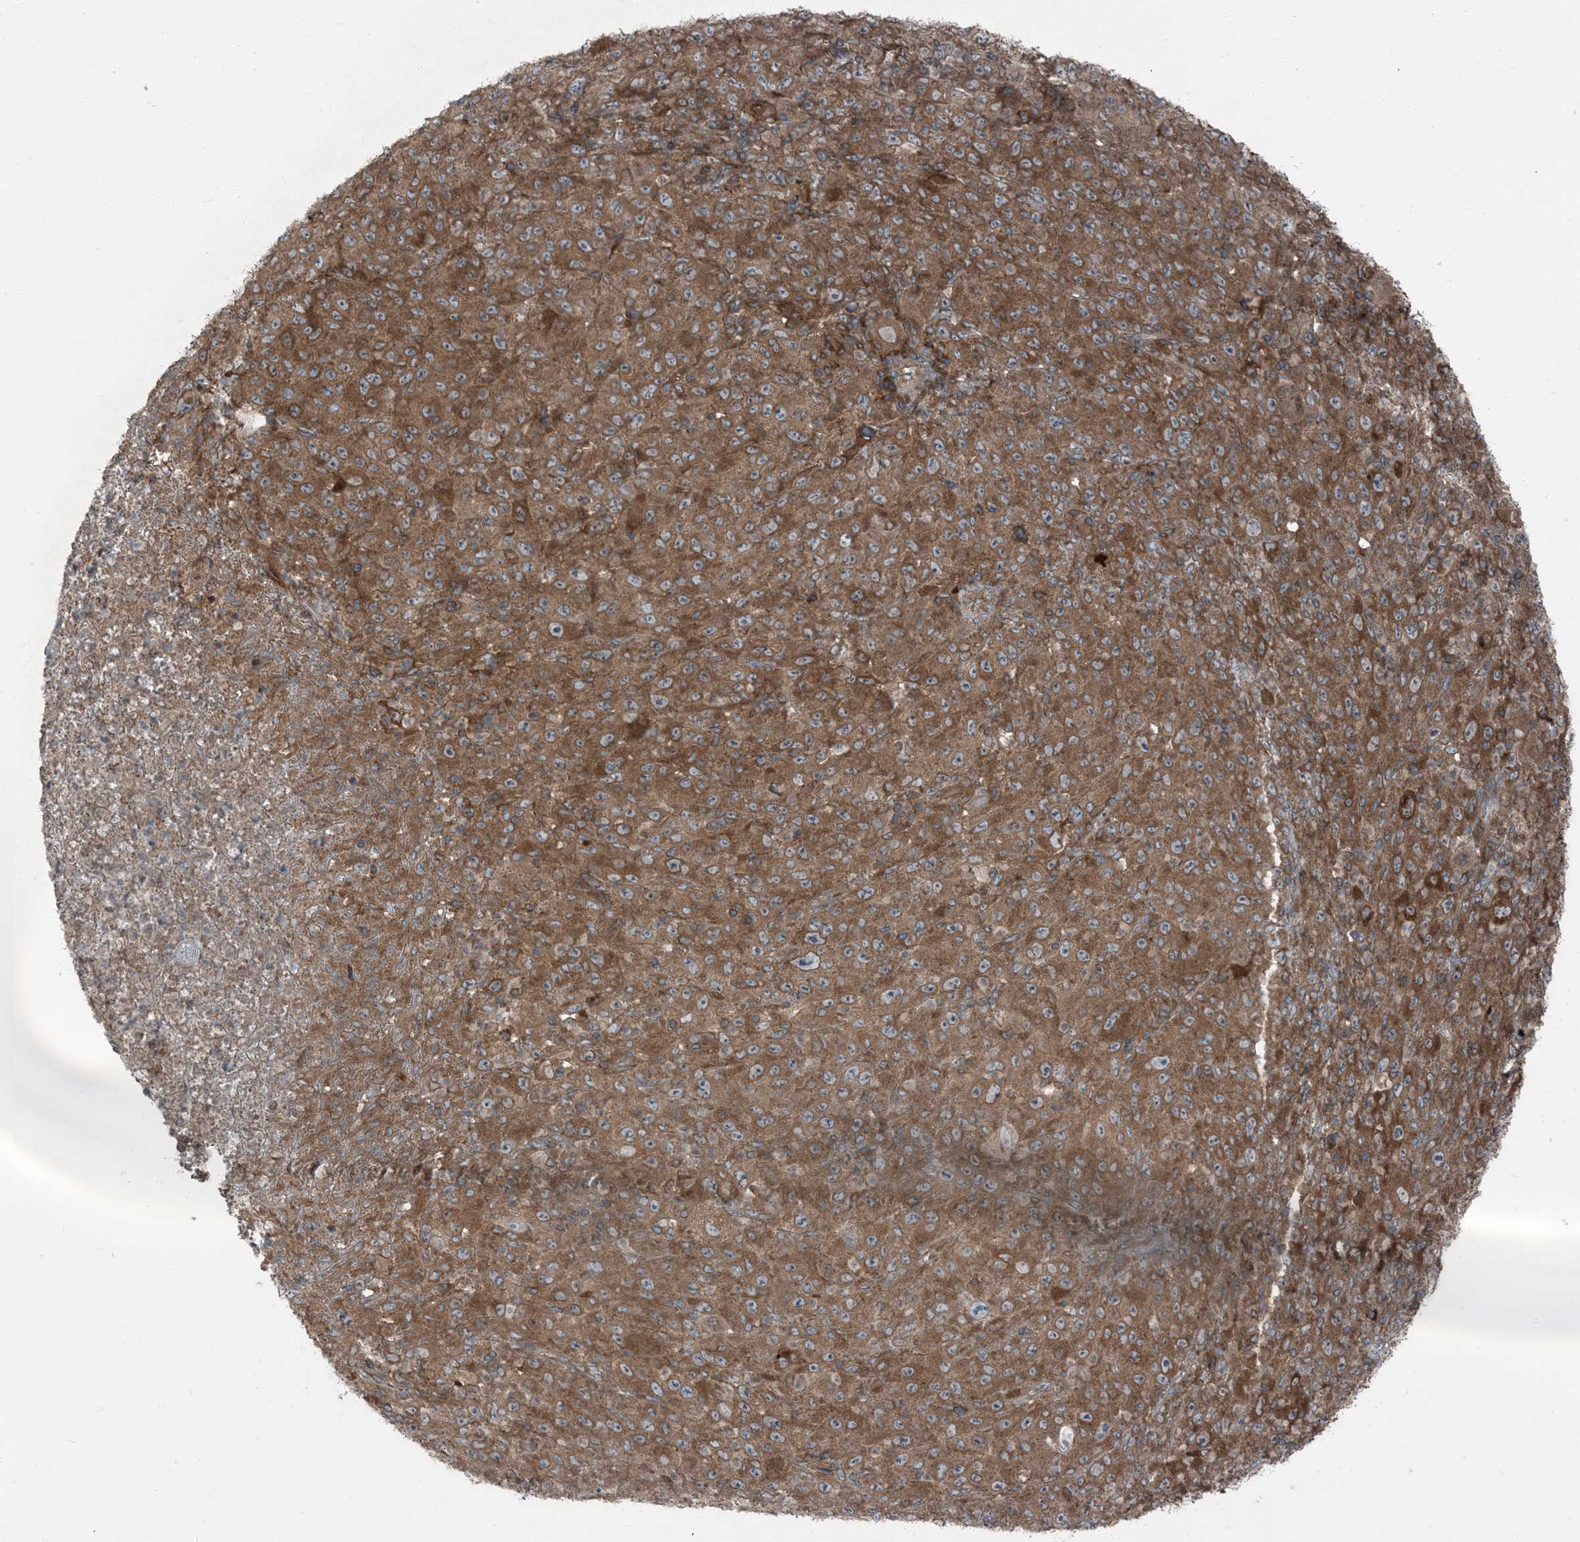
{"staining": {"intensity": "moderate", "quantity": ">75%", "location": "cytoplasmic/membranous"}, "tissue": "melanoma", "cell_type": "Tumor cells", "image_type": "cancer", "snomed": [{"axis": "morphology", "description": "Malignant melanoma, Metastatic site"}, {"axis": "topography", "description": "Skin"}], "caption": "High-power microscopy captured an IHC micrograph of malignant melanoma (metastatic site), revealing moderate cytoplasmic/membranous positivity in approximately >75% of tumor cells.", "gene": "RAB3GAP1", "patient": {"sex": "female", "age": 56}}